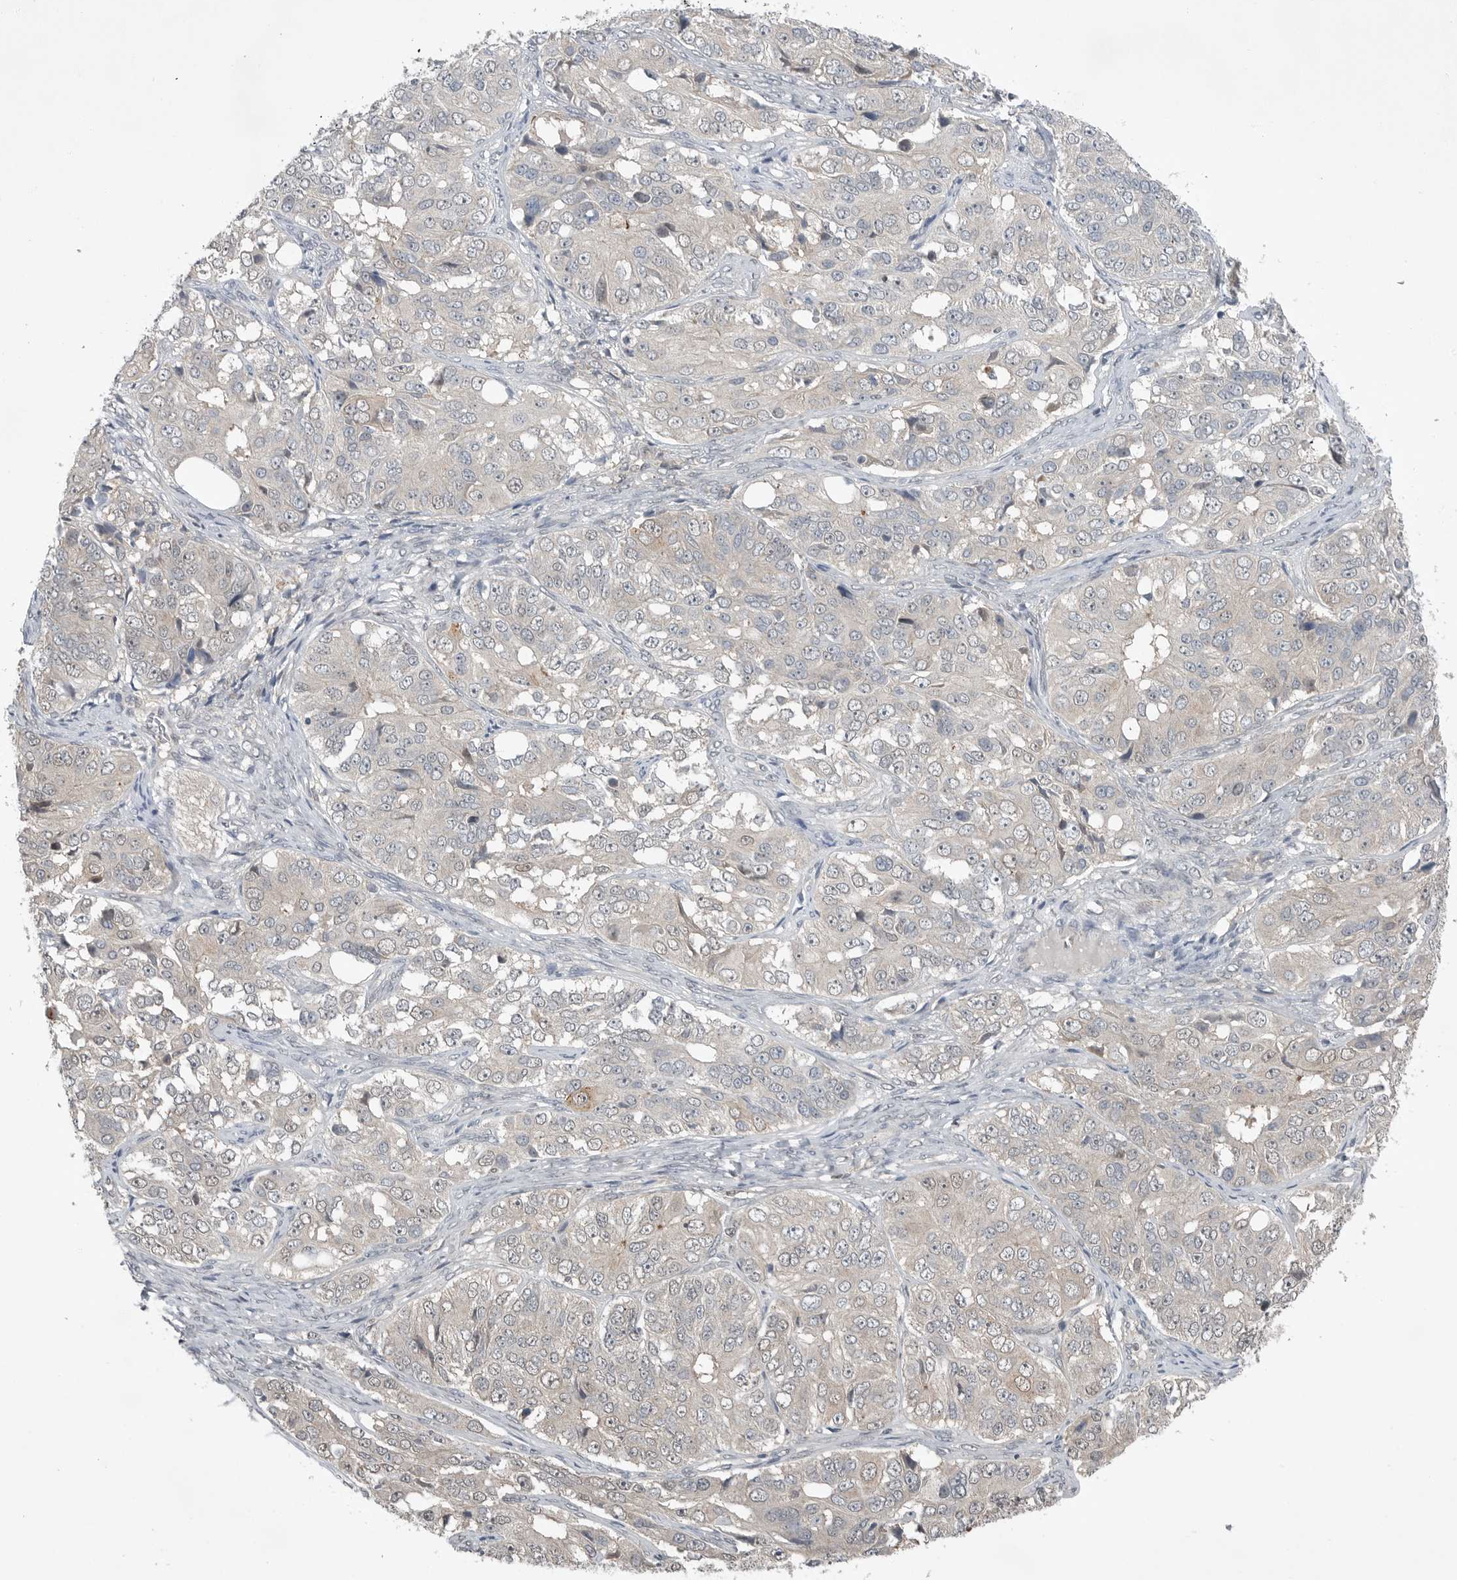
{"staining": {"intensity": "negative", "quantity": "none", "location": "none"}, "tissue": "ovarian cancer", "cell_type": "Tumor cells", "image_type": "cancer", "snomed": [{"axis": "morphology", "description": "Carcinoma, endometroid"}, {"axis": "topography", "description": "Ovary"}], "caption": "This is a photomicrograph of IHC staining of endometroid carcinoma (ovarian), which shows no positivity in tumor cells.", "gene": "MFAP3L", "patient": {"sex": "female", "age": 51}}